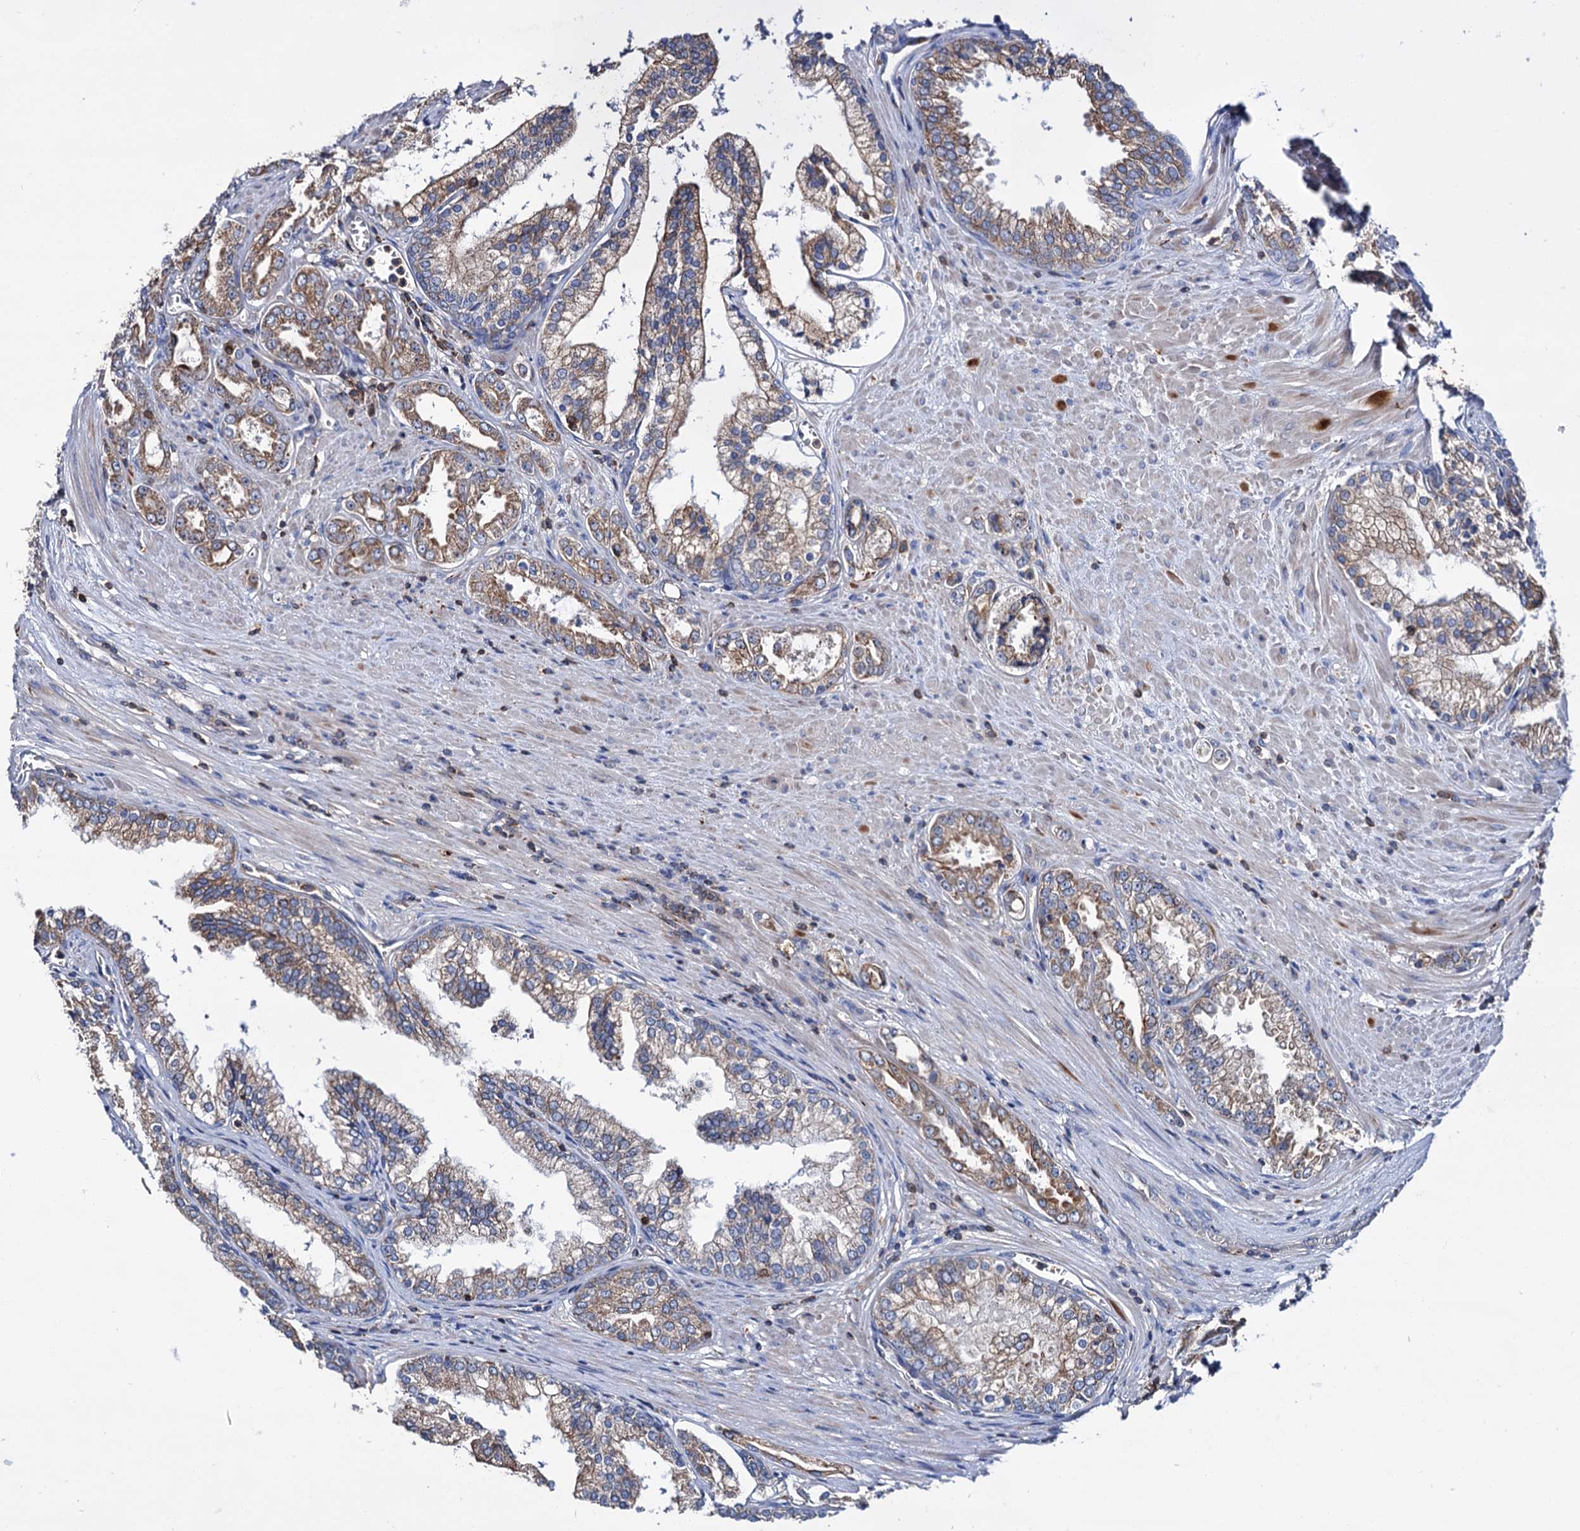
{"staining": {"intensity": "moderate", "quantity": ">75%", "location": "cytoplasmic/membranous"}, "tissue": "prostate cancer", "cell_type": "Tumor cells", "image_type": "cancer", "snomed": [{"axis": "morphology", "description": "Adenocarcinoma, High grade"}, {"axis": "topography", "description": "Prostate"}], "caption": "Immunohistochemistry (IHC) (DAB (3,3'-diaminobenzidine)) staining of adenocarcinoma (high-grade) (prostate) shows moderate cytoplasmic/membranous protein staining in approximately >75% of tumor cells.", "gene": "UBASH3B", "patient": {"sex": "male", "age": 72}}